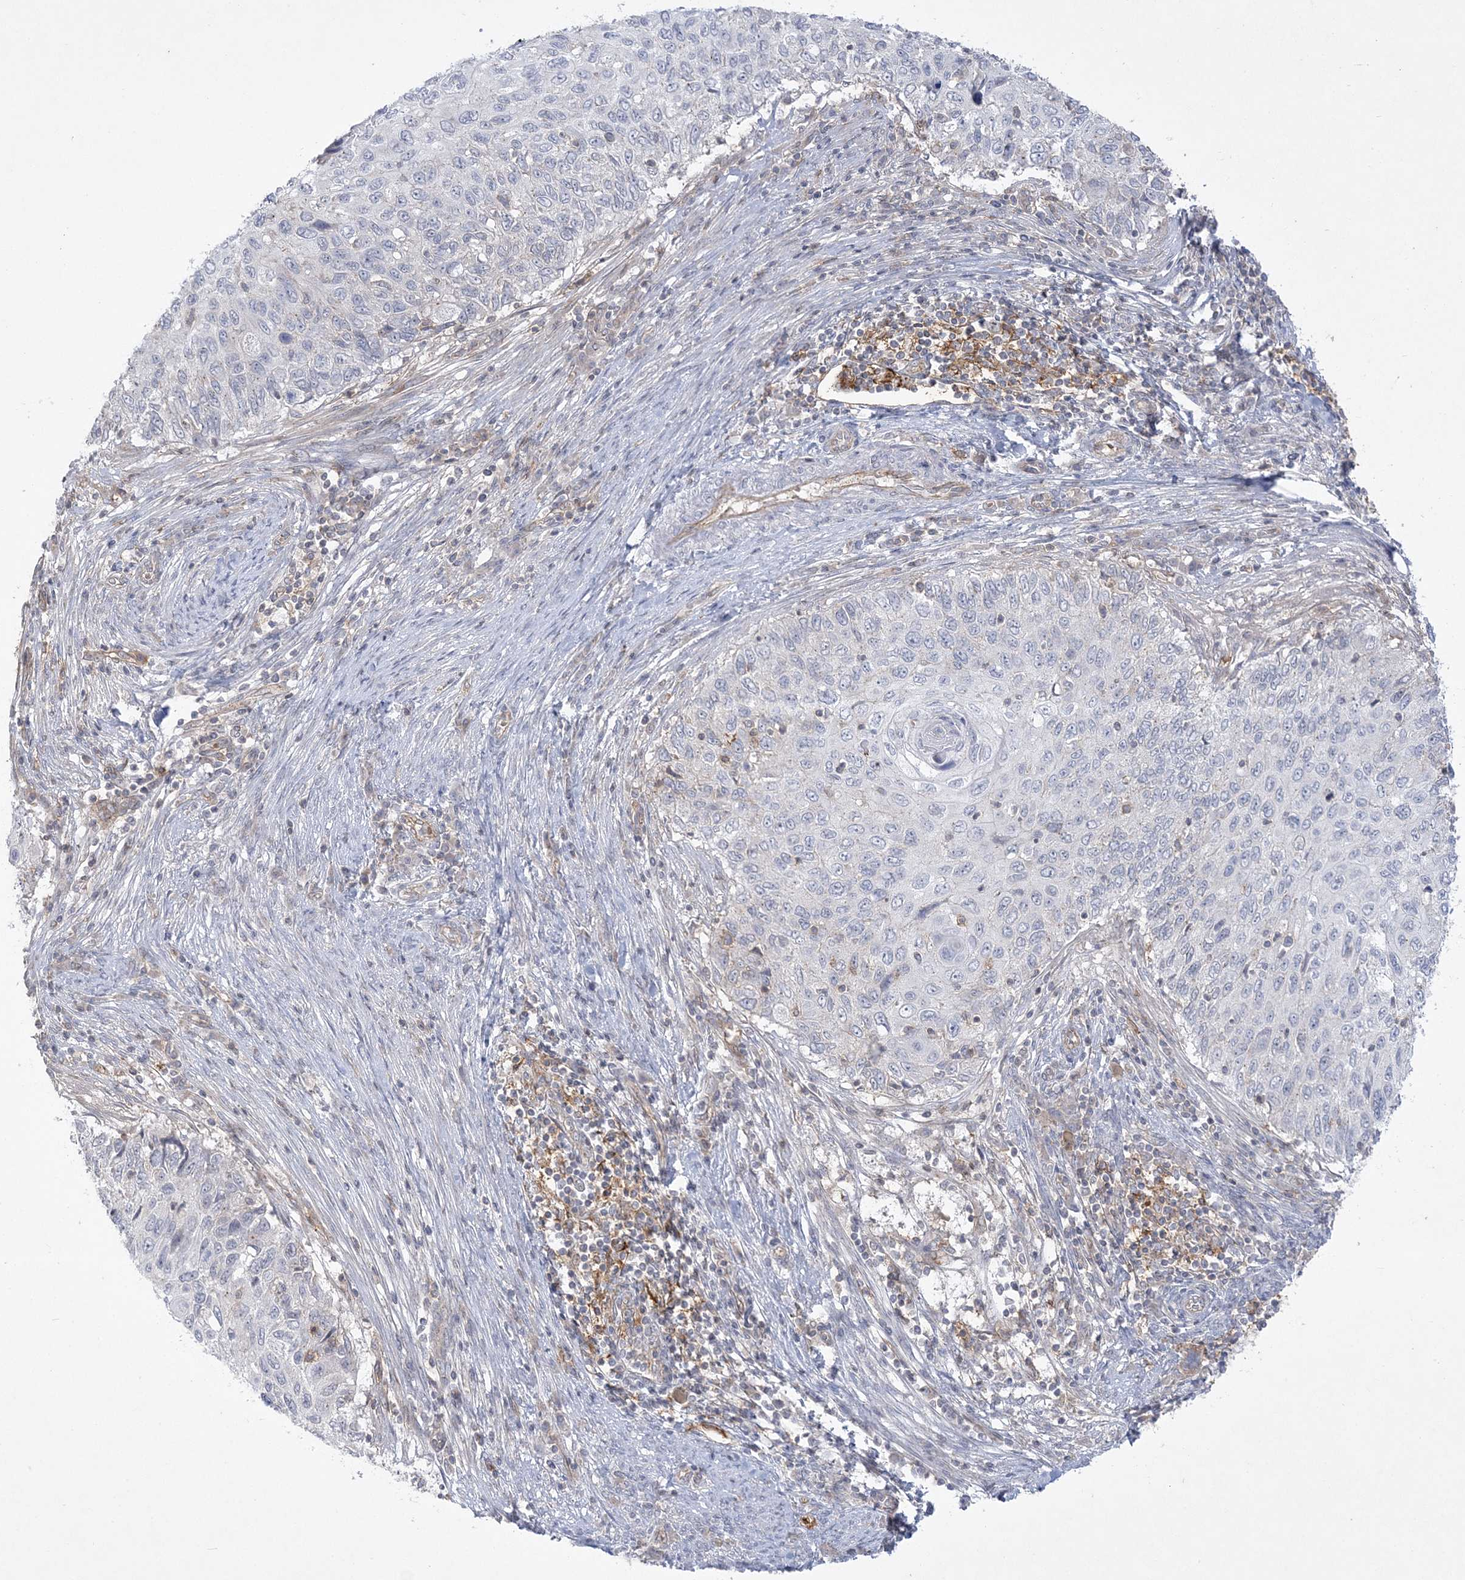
{"staining": {"intensity": "negative", "quantity": "none", "location": "none"}, "tissue": "cervical cancer", "cell_type": "Tumor cells", "image_type": "cancer", "snomed": [{"axis": "morphology", "description": "Squamous cell carcinoma, NOS"}, {"axis": "topography", "description": "Cervix"}], "caption": "Immunohistochemistry image of squamous cell carcinoma (cervical) stained for a protein (brown), which exhibits no staining in tumor cells. (Stains: DAB IHC with hematoxylin counter stain, Microscopy: brightfield microscopy at high magnification).", "gene": "ADAMTS12", "patient": {"sex": "female", "age": 70}}